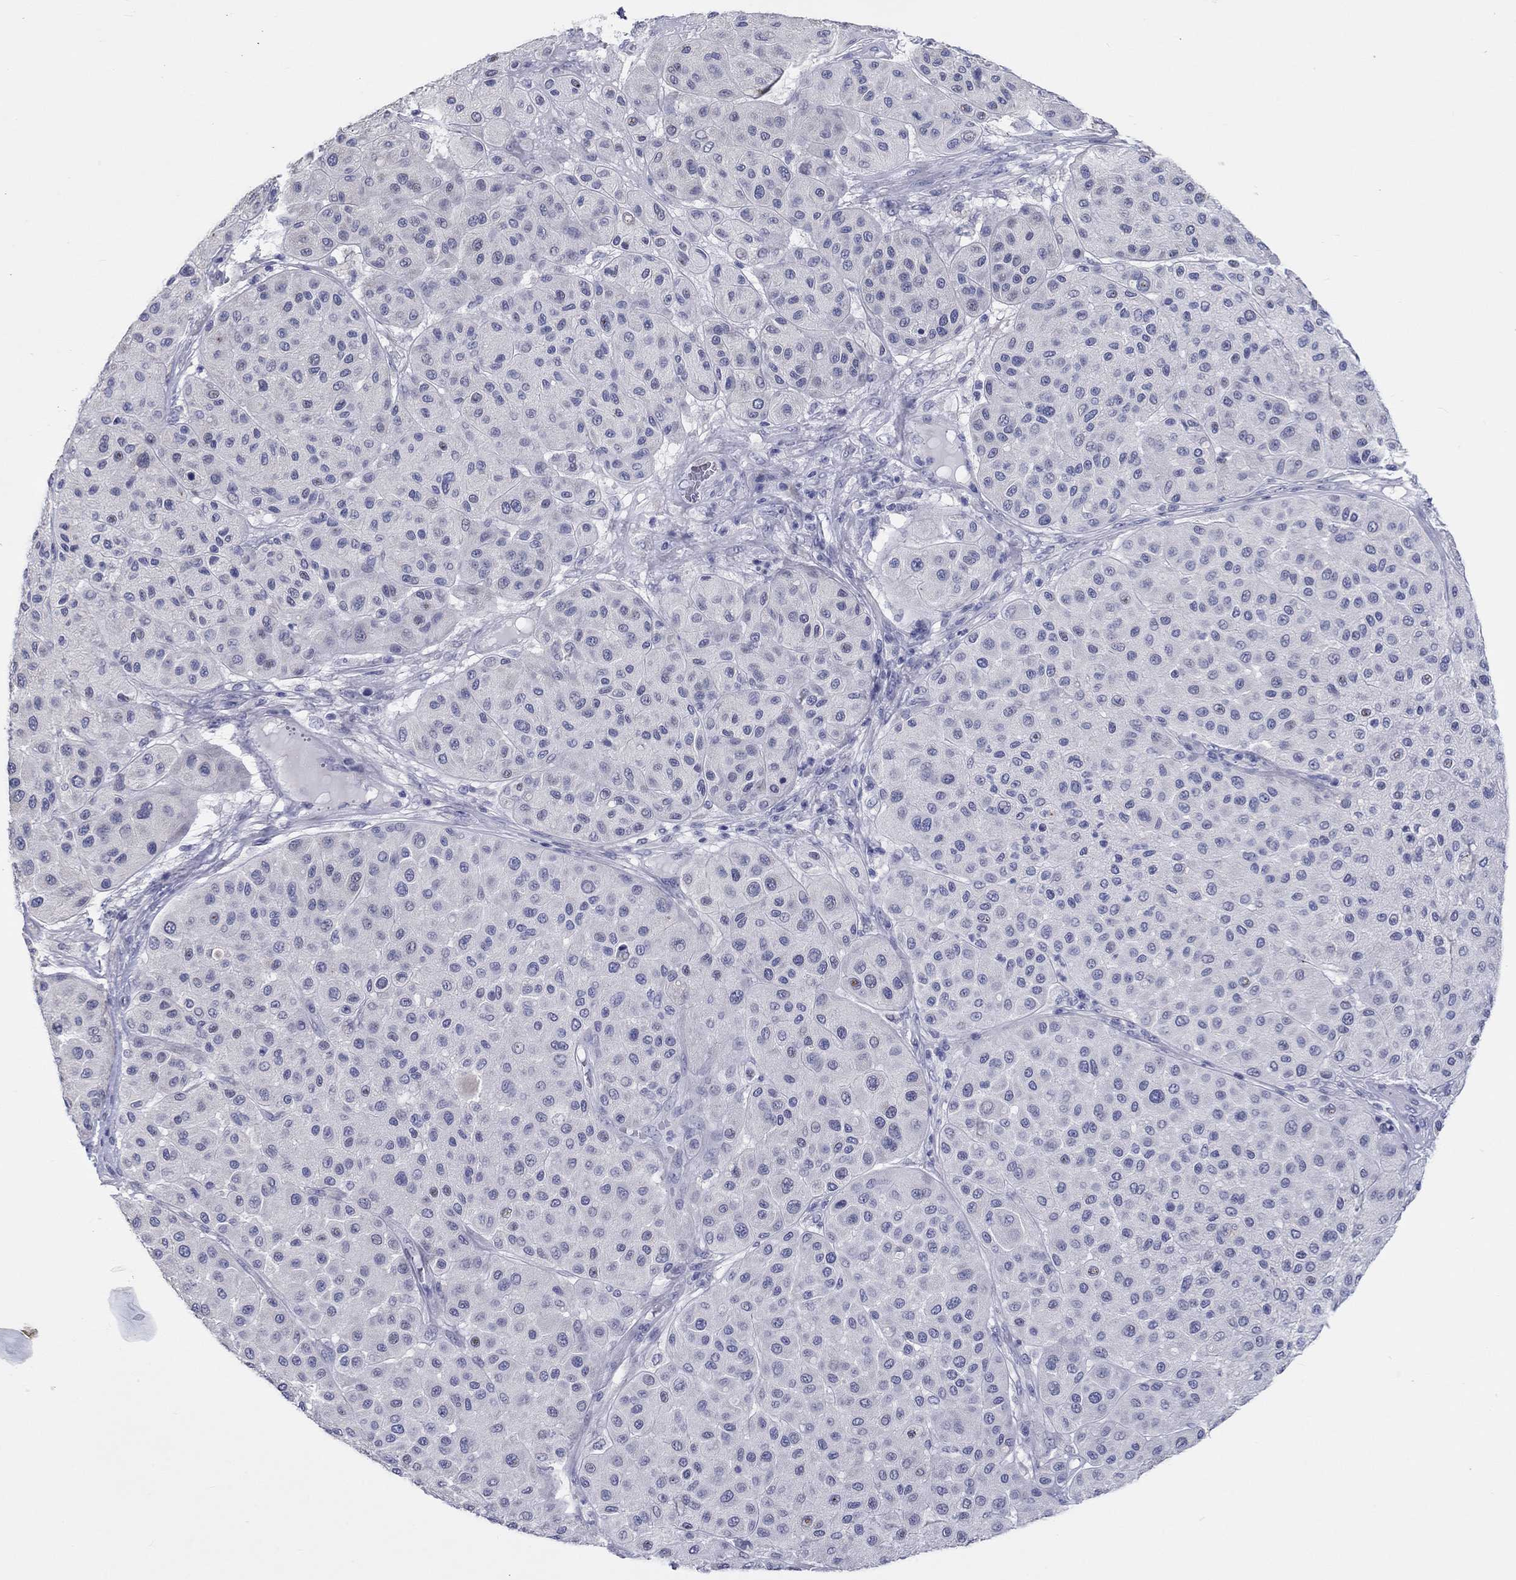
{"staining": {"intensity": "negative", "quantity": "none", "location": "none"}, "tissue": "melanoma", "cell_type": "Tumor cells", "image_type": "cancer", "snomed": [{"axis": "morphology", "description": "Malignant melanoma, Metastatic site"}, {"axis": "topography", "description": "Smooth muscle"}], "caption": "IHC histopathology image of neoplastic tissue: human malignant melanoma (metastatic site) stained with DAB demonstrates no significant protein positivity in tumor cells.", "gene": "LRRC4C", "patient": {"sex": "male", "age": 41}}